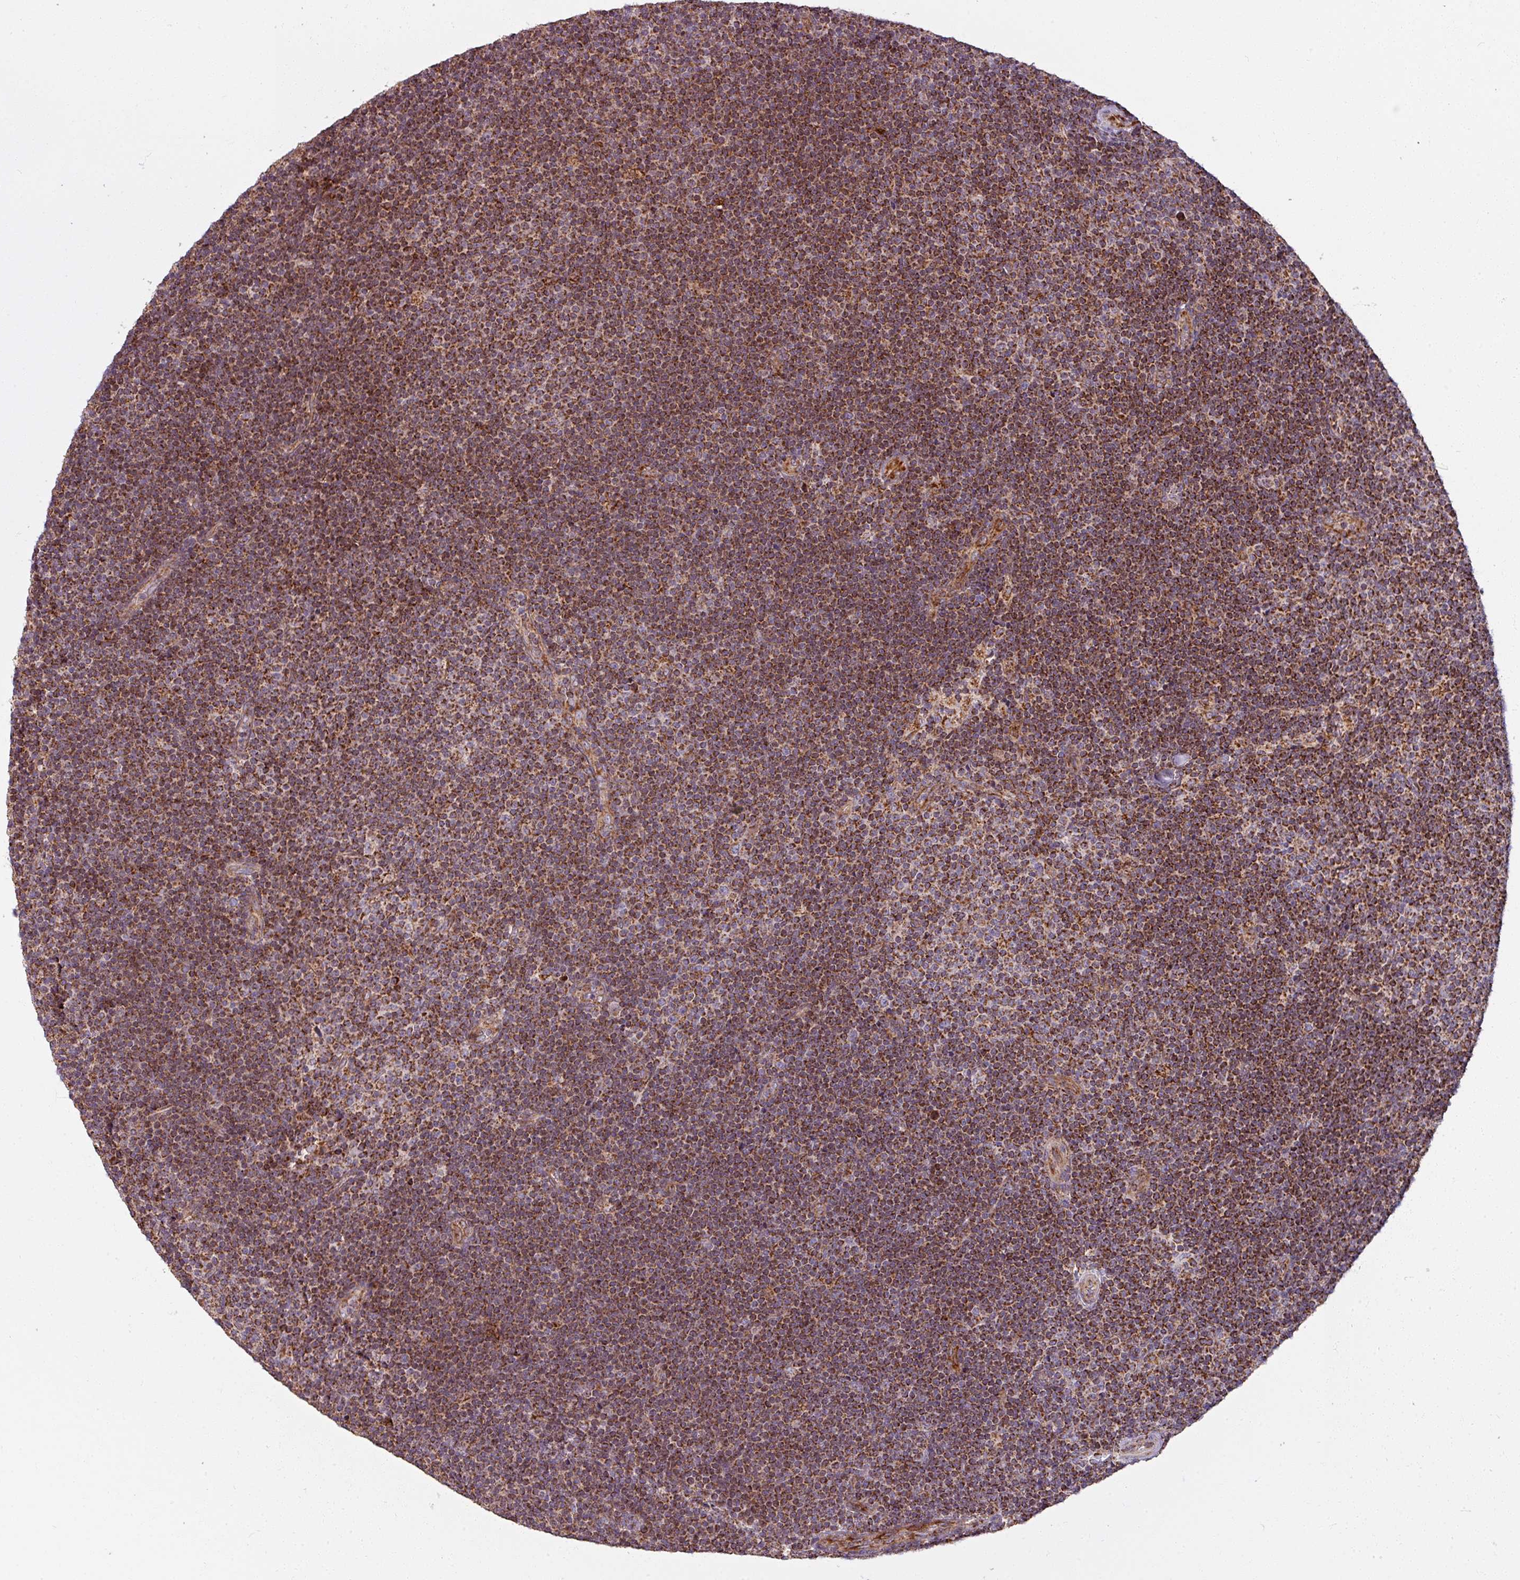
{"staining": {"intensity": "strong", "quantity": ">75%", "location": "cytoplasmic/membranous"}, "tissue": "lymphoma", "cell_type": "Tumor cells", "image_type": "cancer", "snomed": [{"axis": "morphology", "description": "Malignant lymphoma, non-Hodgkin's type, Low grade"}, {"axis": "topography", "description": "Lymph node"}], "caption": "Strong cytoplasmic/membranous positivity is present in approximately >75% of tumor cells in lymphoma. Nuclei are stained in blue.", "gene": "MAGT1", "patient": {"sex": "male", "age": 48}}